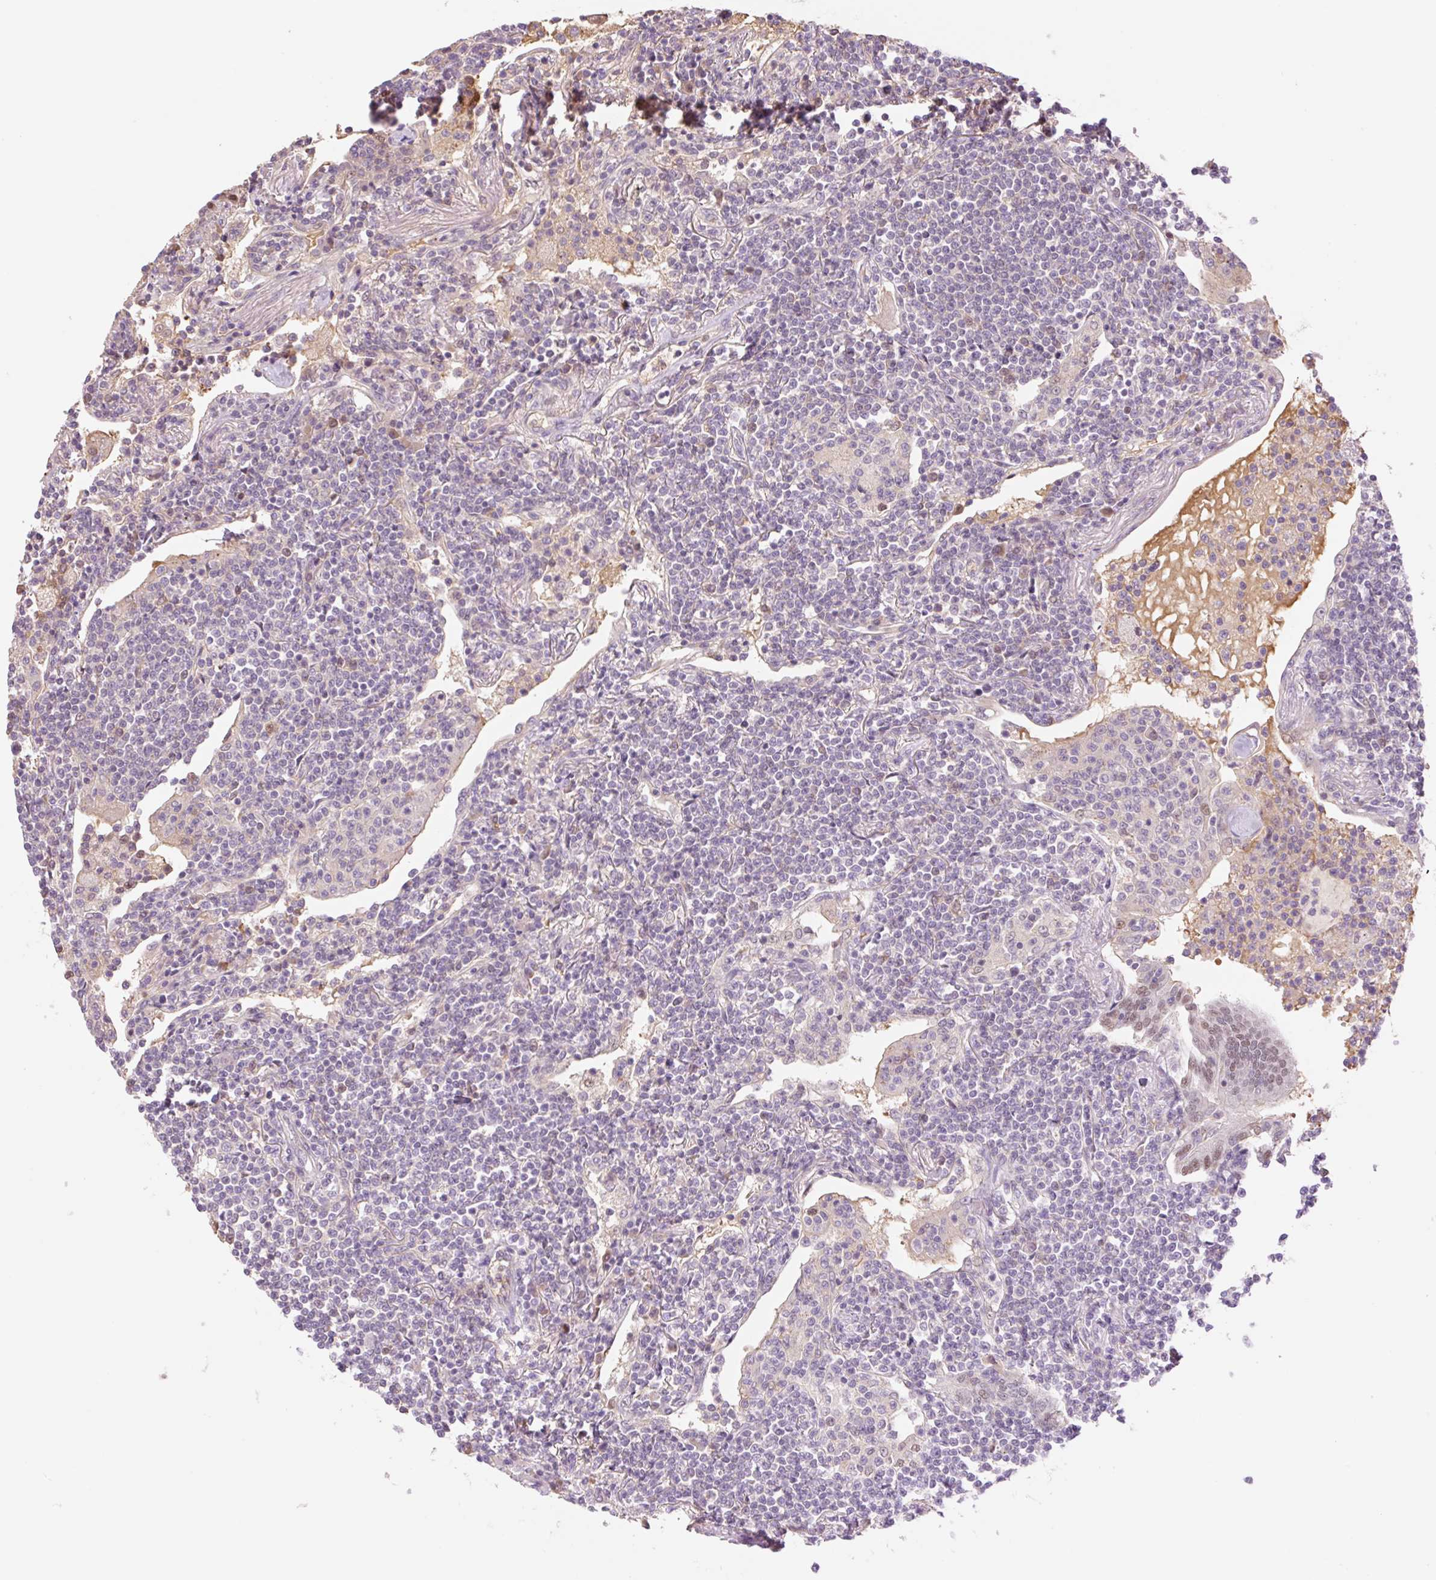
{"staining": {"intensity": "negative", "quantity": "none", "location": "none"}, "tissue": "lymphoma", "cell_type": "Tumor cells", "image_type": "cancer", "snomed": [{"axis": "morphology", "description": "Malignant lymphoma, non-Hodgkin's type, Low grade"}, {"axis": "topography", "description": "Lung"}], "caption": "Photomicrograph shows no protein positivity in tumor cells of lymphoma tissue.", "gene": "HEBP1", "patient": {"sex": "female", "age": 71}}